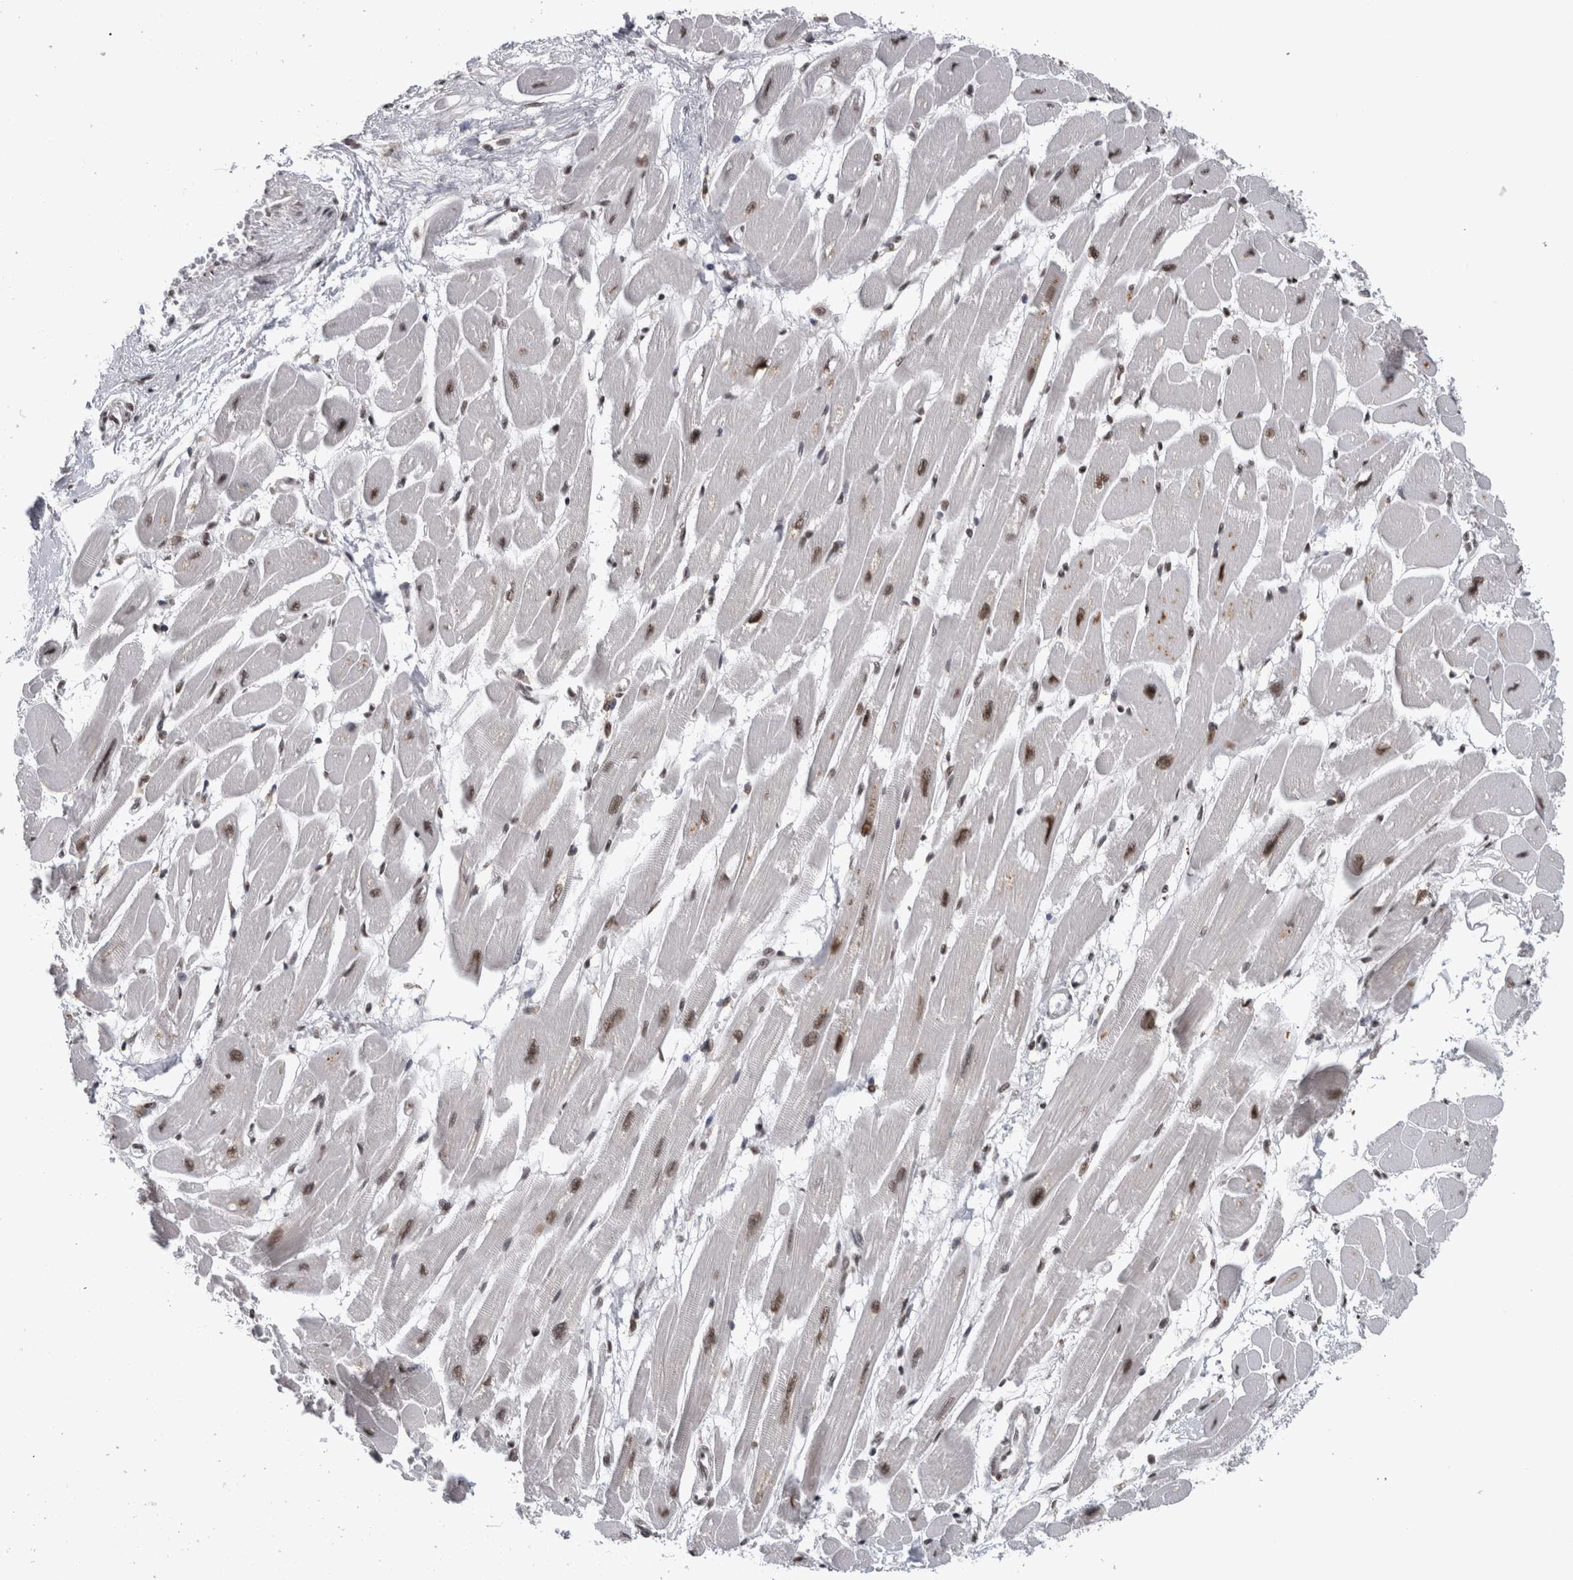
{"staining": {"intensity": "strong", "quantity": ">75%", "location": "nuclear"}, "tissue": "heart muscle", "cell_type": "Cardiomyocytes", "image_type": "normal", "snomed": [{"axis": "morphology", "description": "Normal tissue, NOS"}, {"axis": "topography", "description": "Heart"}], "caption": "Immunohistochemical staining of benign heart muscle shows strong nuclear protein positivity in approximately >75% of cardiomyocytes. Immunohistochemistry (ihc) stains the protein in brown and the nuclei are stained blue.", "gene": "ZSCAN2", "patient": {"sex": "female", "age": 54}}